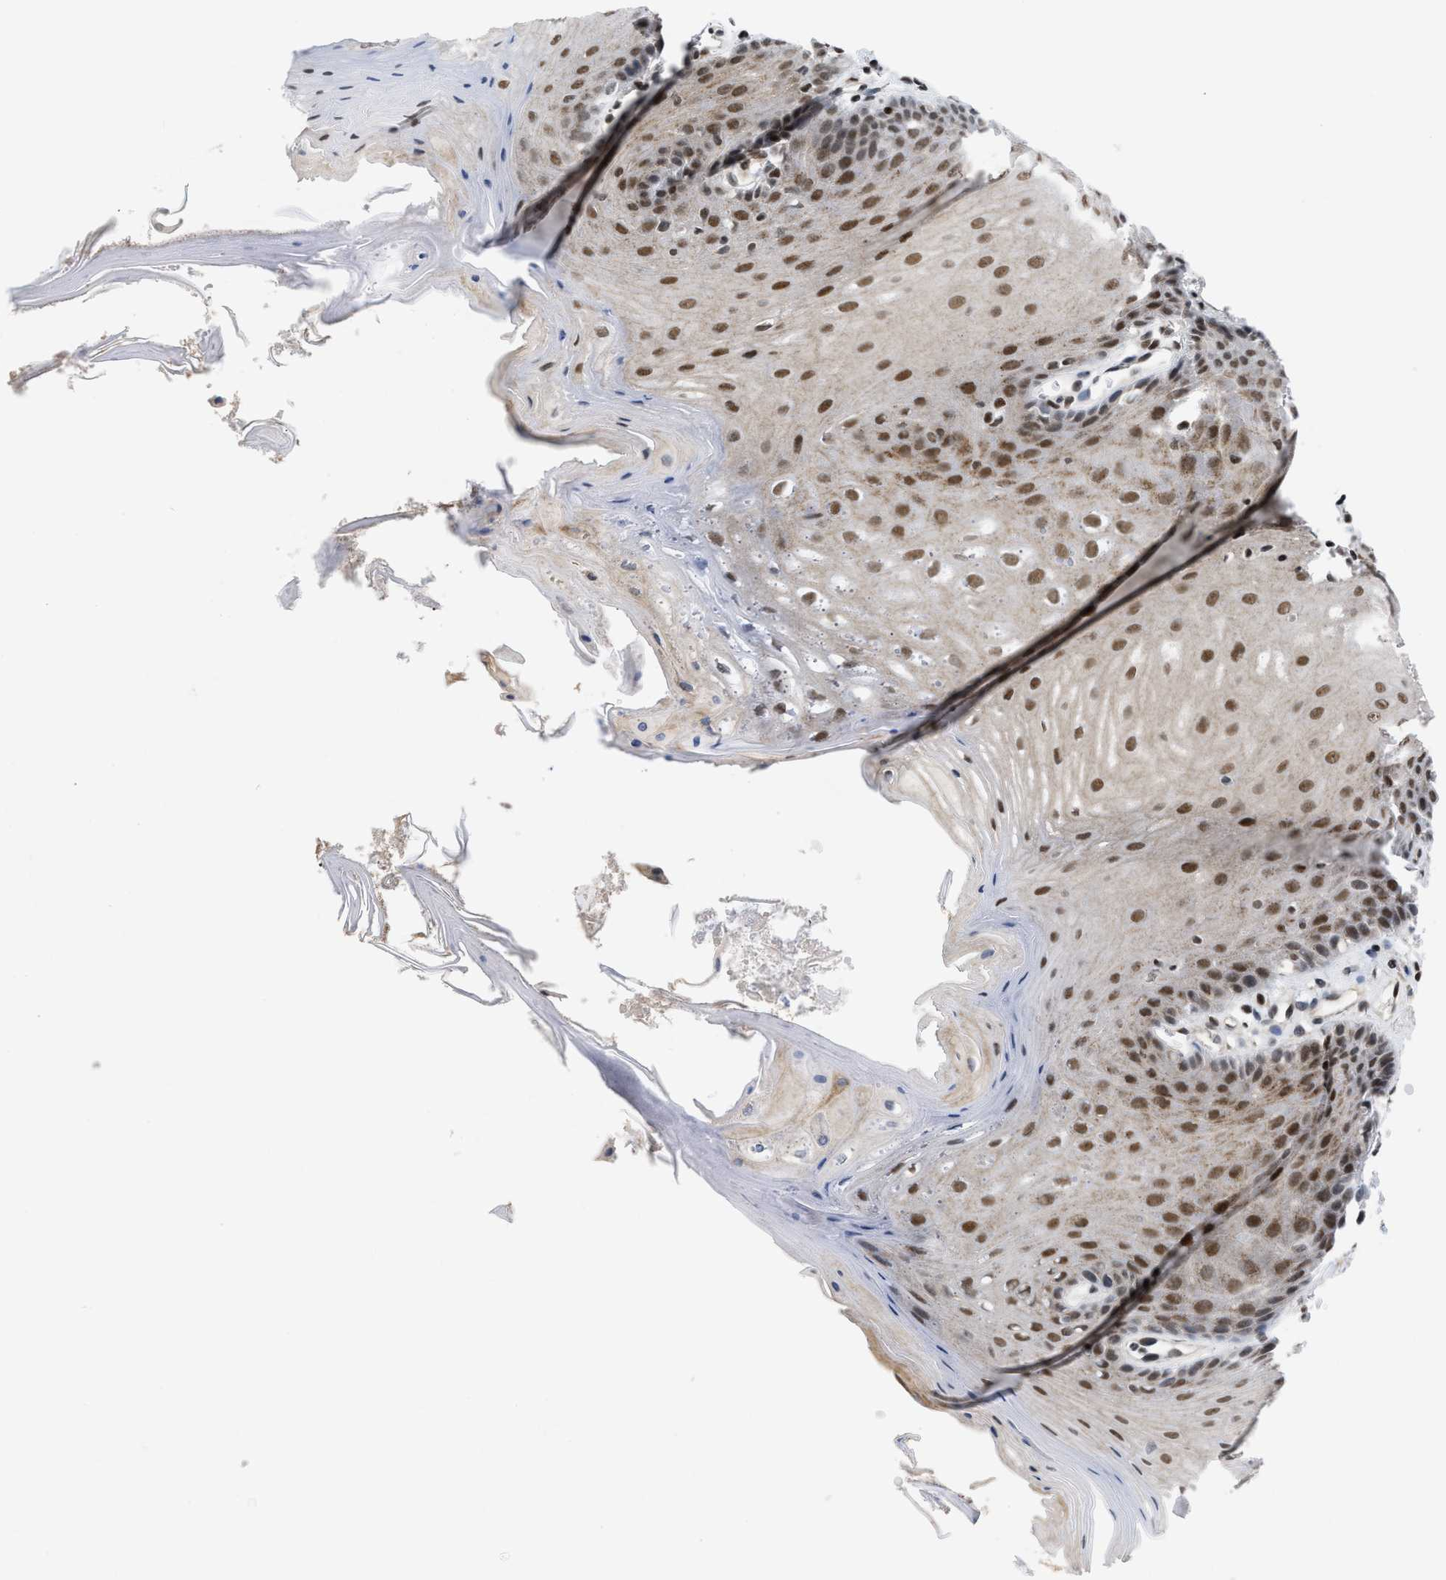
{"staining": {"intensity": "moderate", "quantity": ">75%", "location": "nuclear"}, "tissue": "oral mucosa", "cell_type": "Squamous epithelial cells", "image_type": "normal", "snomed": [{"axis": "morphology", "description": "Normal tissue, NOS"}, {"axis": "morphology", "description": "Squamous cell carcinoma, NOS"}, {"axis": "topography", "description": "Oral tissue"}, {"axis": "topography", "description": "Head-Neck"}], "caption": "Brown immunohistochemical staining in benign oral mucosa displays moderate nuclear expression in about >75% of squamous epithelial cells. (IHC, brightfield microscopy, high magnification).", "gene": "MIER1", "patient": {"sex": "male", "age": 71}}